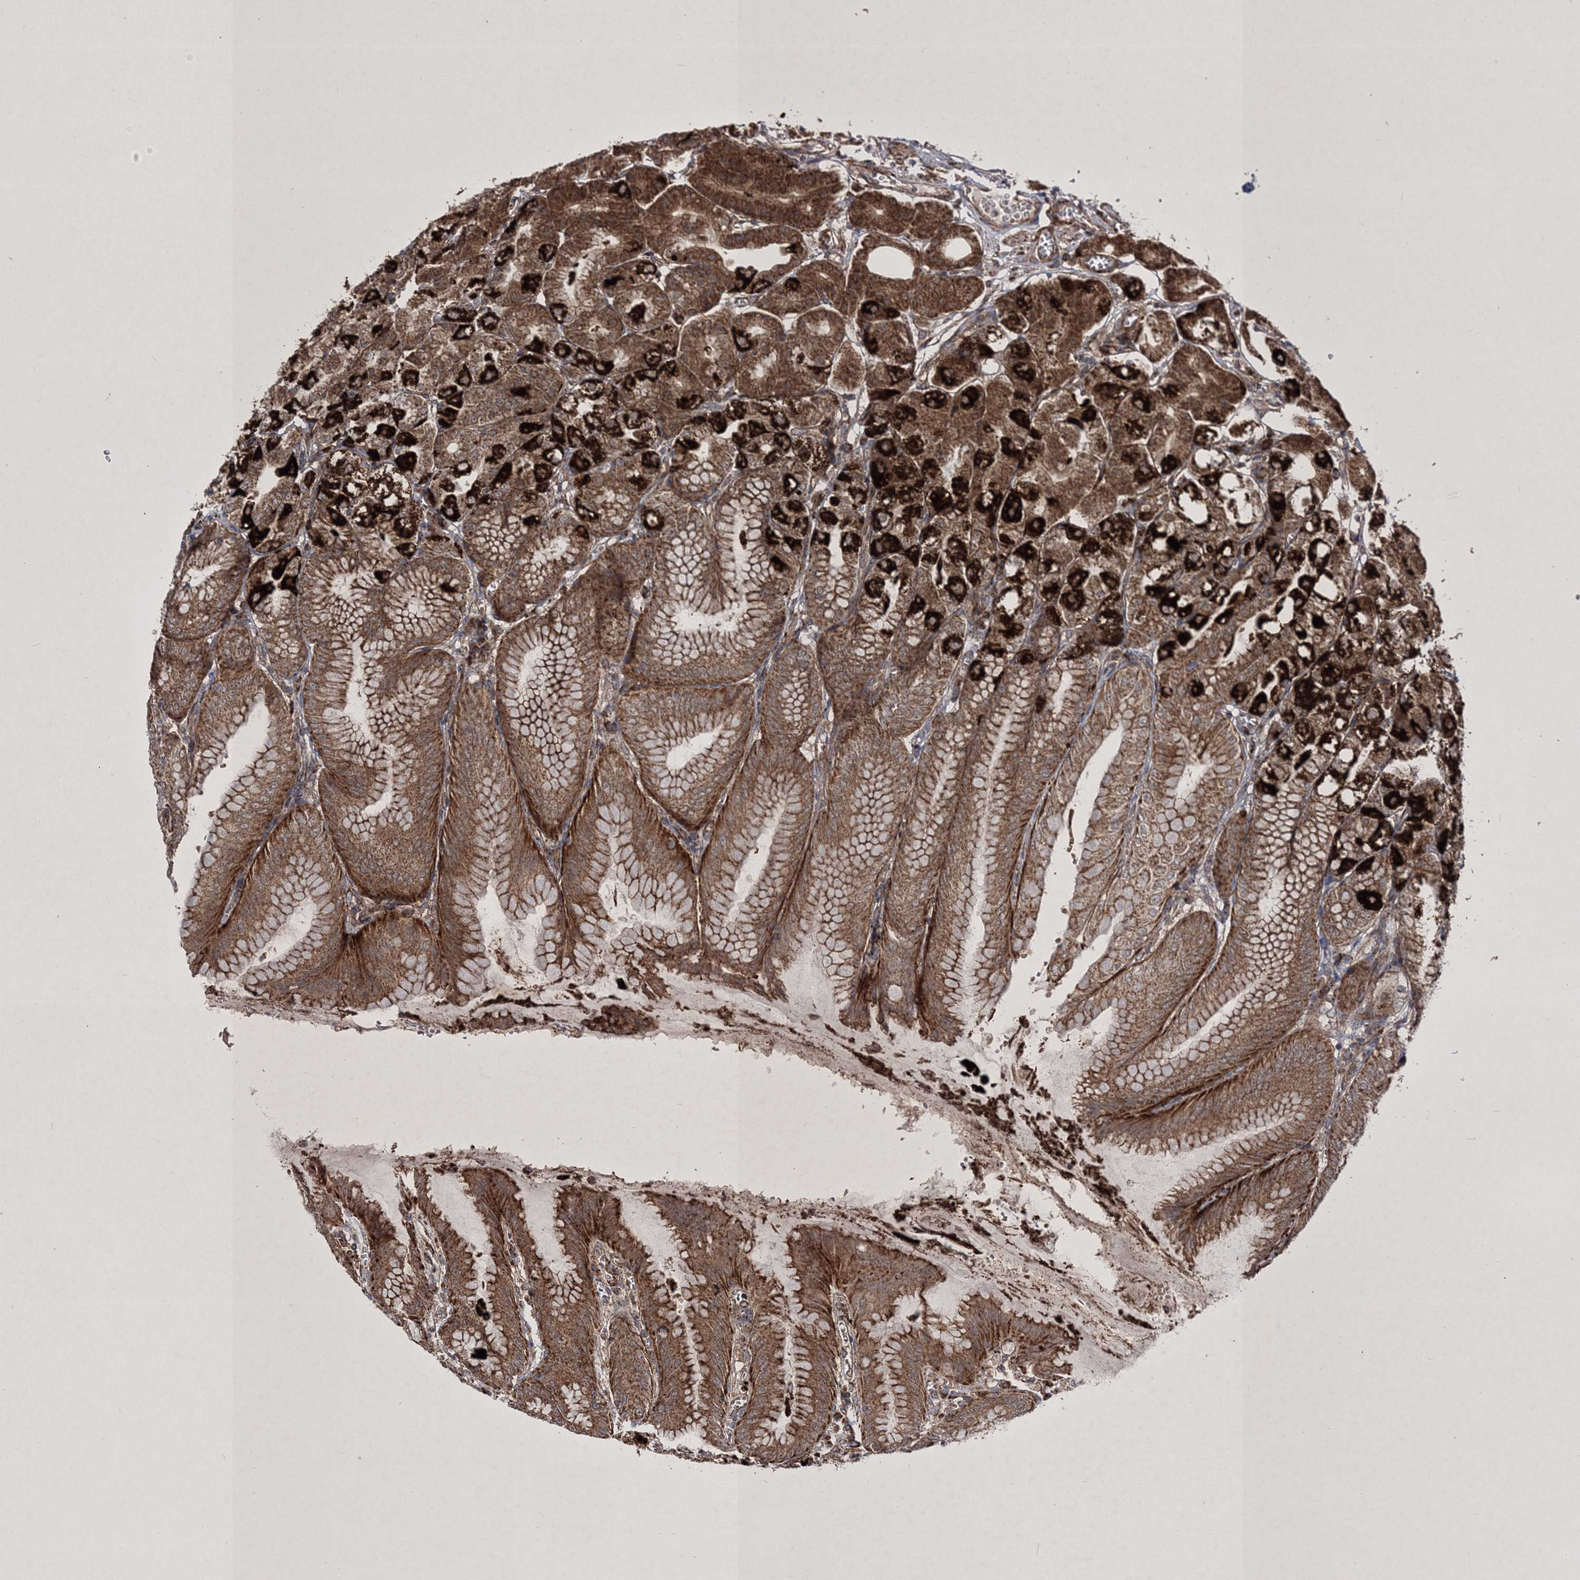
{"staining": {"intensity": "strong", "quantity": ">75%", "location": "cytoplasmic/membranous"}, "tissue": "stomach", "cell_type": "Glandular cells", "image_type": "normal", "snomed": [{"axis": "morphology", "description": "Normal tissue, NOS"}, {"axis": "topography", "description": "Stomach, lower"}], "caption": "IHC staining of unremarkable stomach, which demonstrates high levels of strong cytoplasmic/membranous staining in about >75% of glandular cells indicating strong cytoplasmic/membranous protein expression. The staining was performed using DAB (brown) for protein detection and nuclei were counterstained in hematoxylin (blue).", "gene": "SCRN3", "patient": {"sex": "male", "age": 71}}